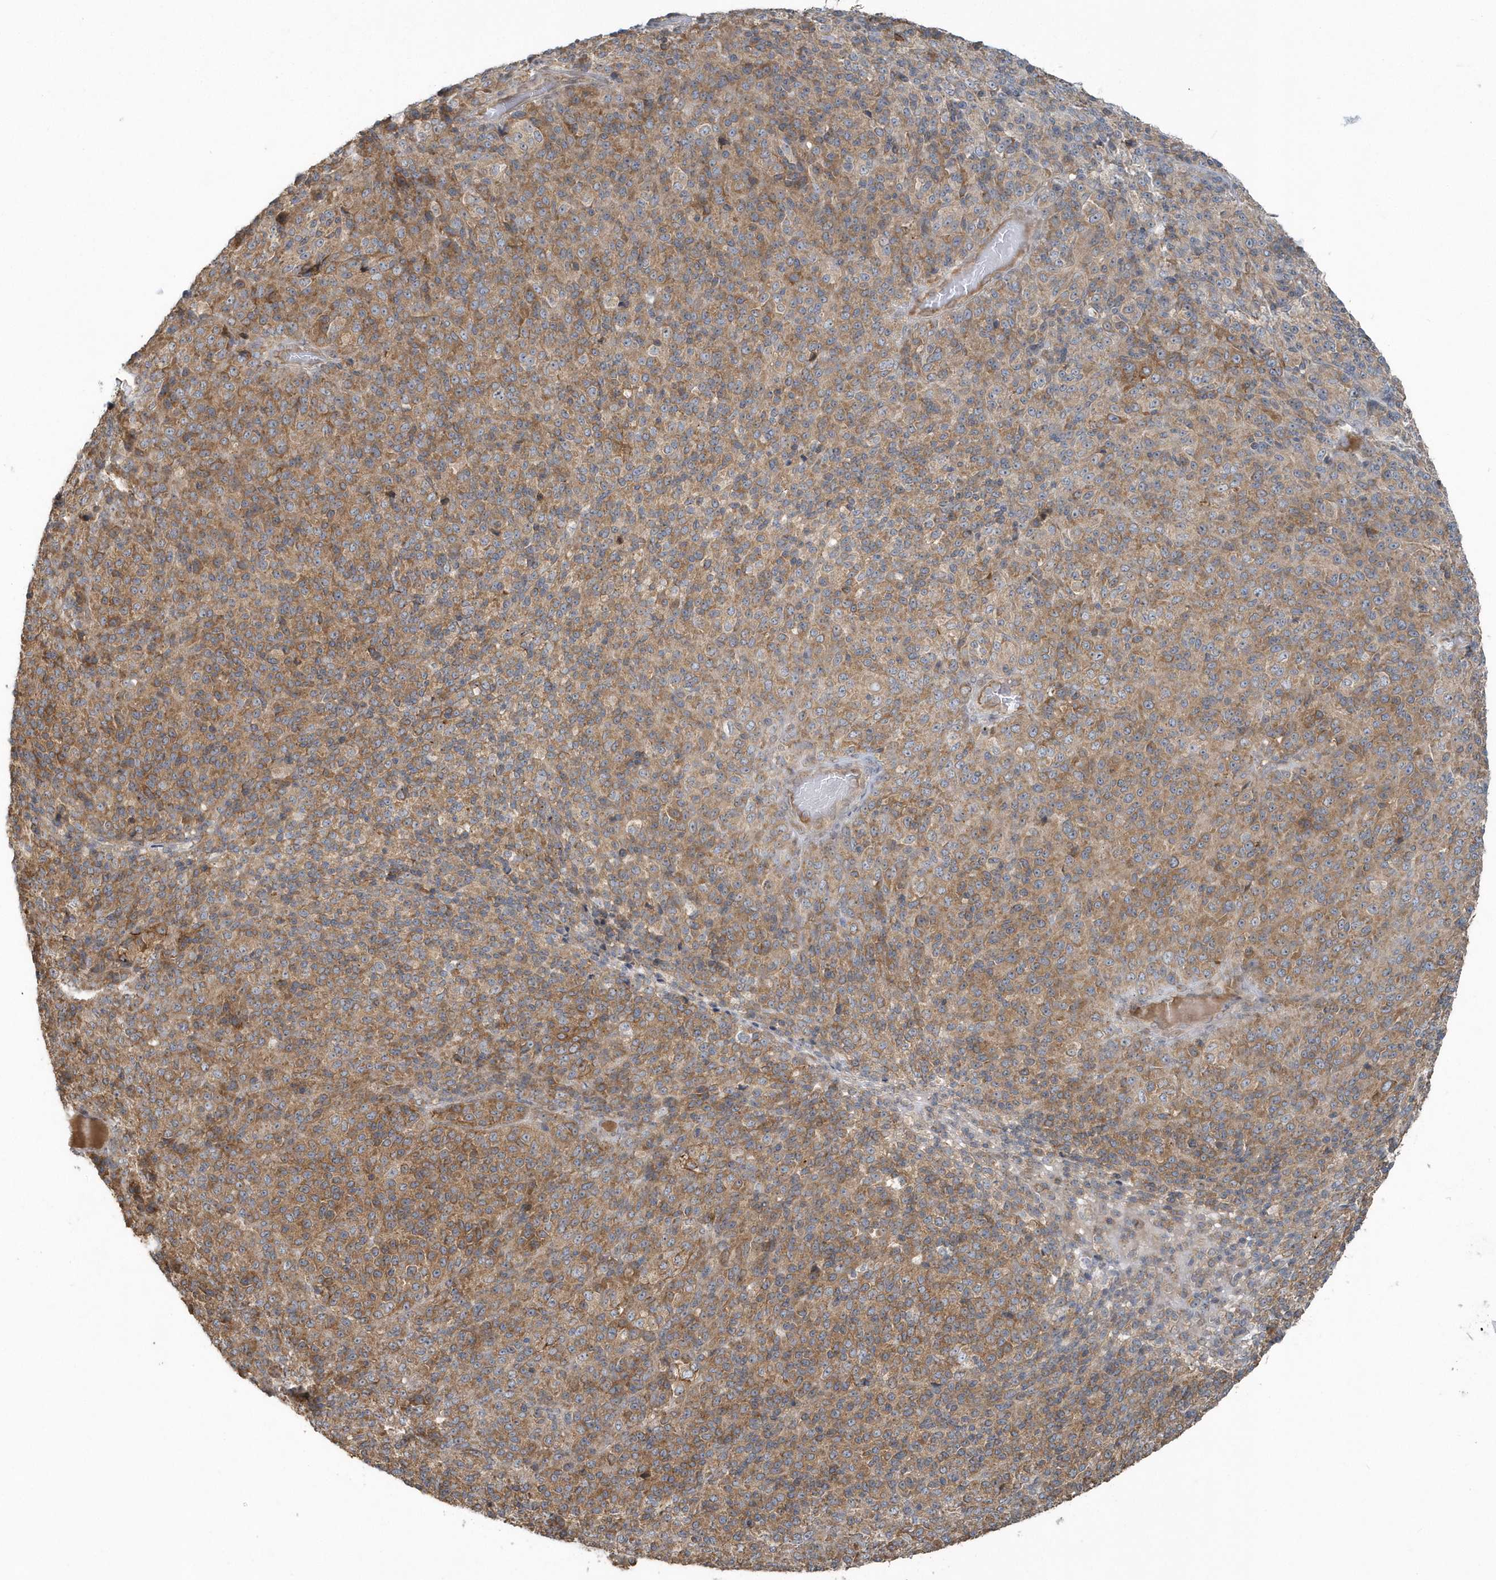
{"staining": {"intensity": "moderate", "quantity": ">75%", "location": "cytoplasmic/membranous"}, "tissue": "melanoma", "cell_type": "Tumor cells", "image_type": "cancer", "snomed": [{"axis": "morphology", "description": "Malignant melanoma, Metastatic site"}, {"axis": "topography", "description": "Brain"}], "caption": "A photomicrograph showing moderate cytoplasmic/membranous expression in about >75% of tumor cells in malignant melanoma (metastatic site), as visualized by brown immunohistochemical staining.", "gene": "STIM2", "patient": {"sex": "female", "age": 56}}